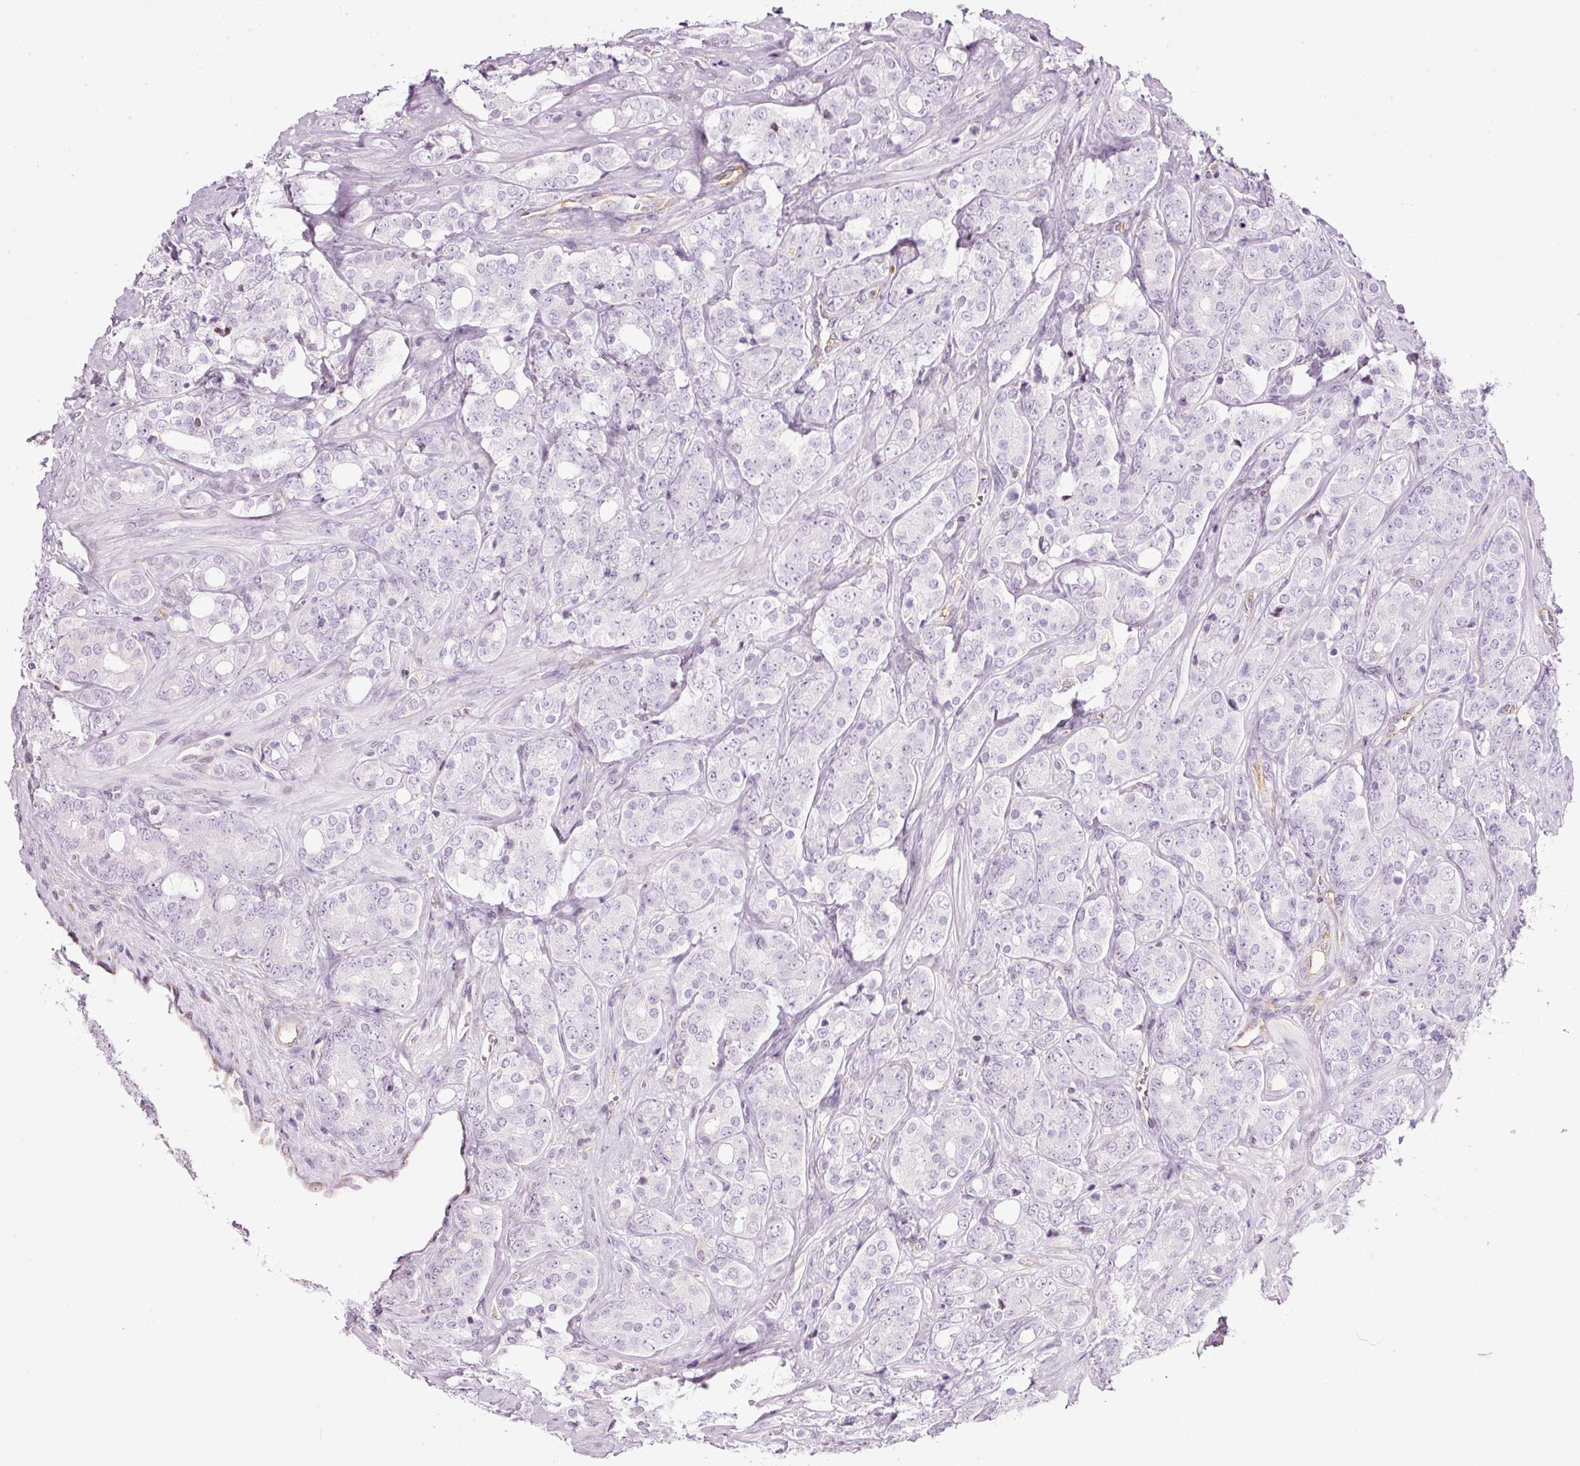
{"staining": {"intensity": "negative", "quantity": "none", "location": "none"}, "tissue": "prostate cancer", "cell_type": "Tumor cells", "image_type": "cancer", "snomed": [{"axis": "morphology", "description": "Adenocarcinoma, High grade"}, {"axis": "topography", "description": "Prostate"}], "caption": "Immunohistochemical staining of human prostate cancer displays no significant staining in tumor cells.", "gene": "SCNM1", "patient": {"sex": "male", "age": 62}}